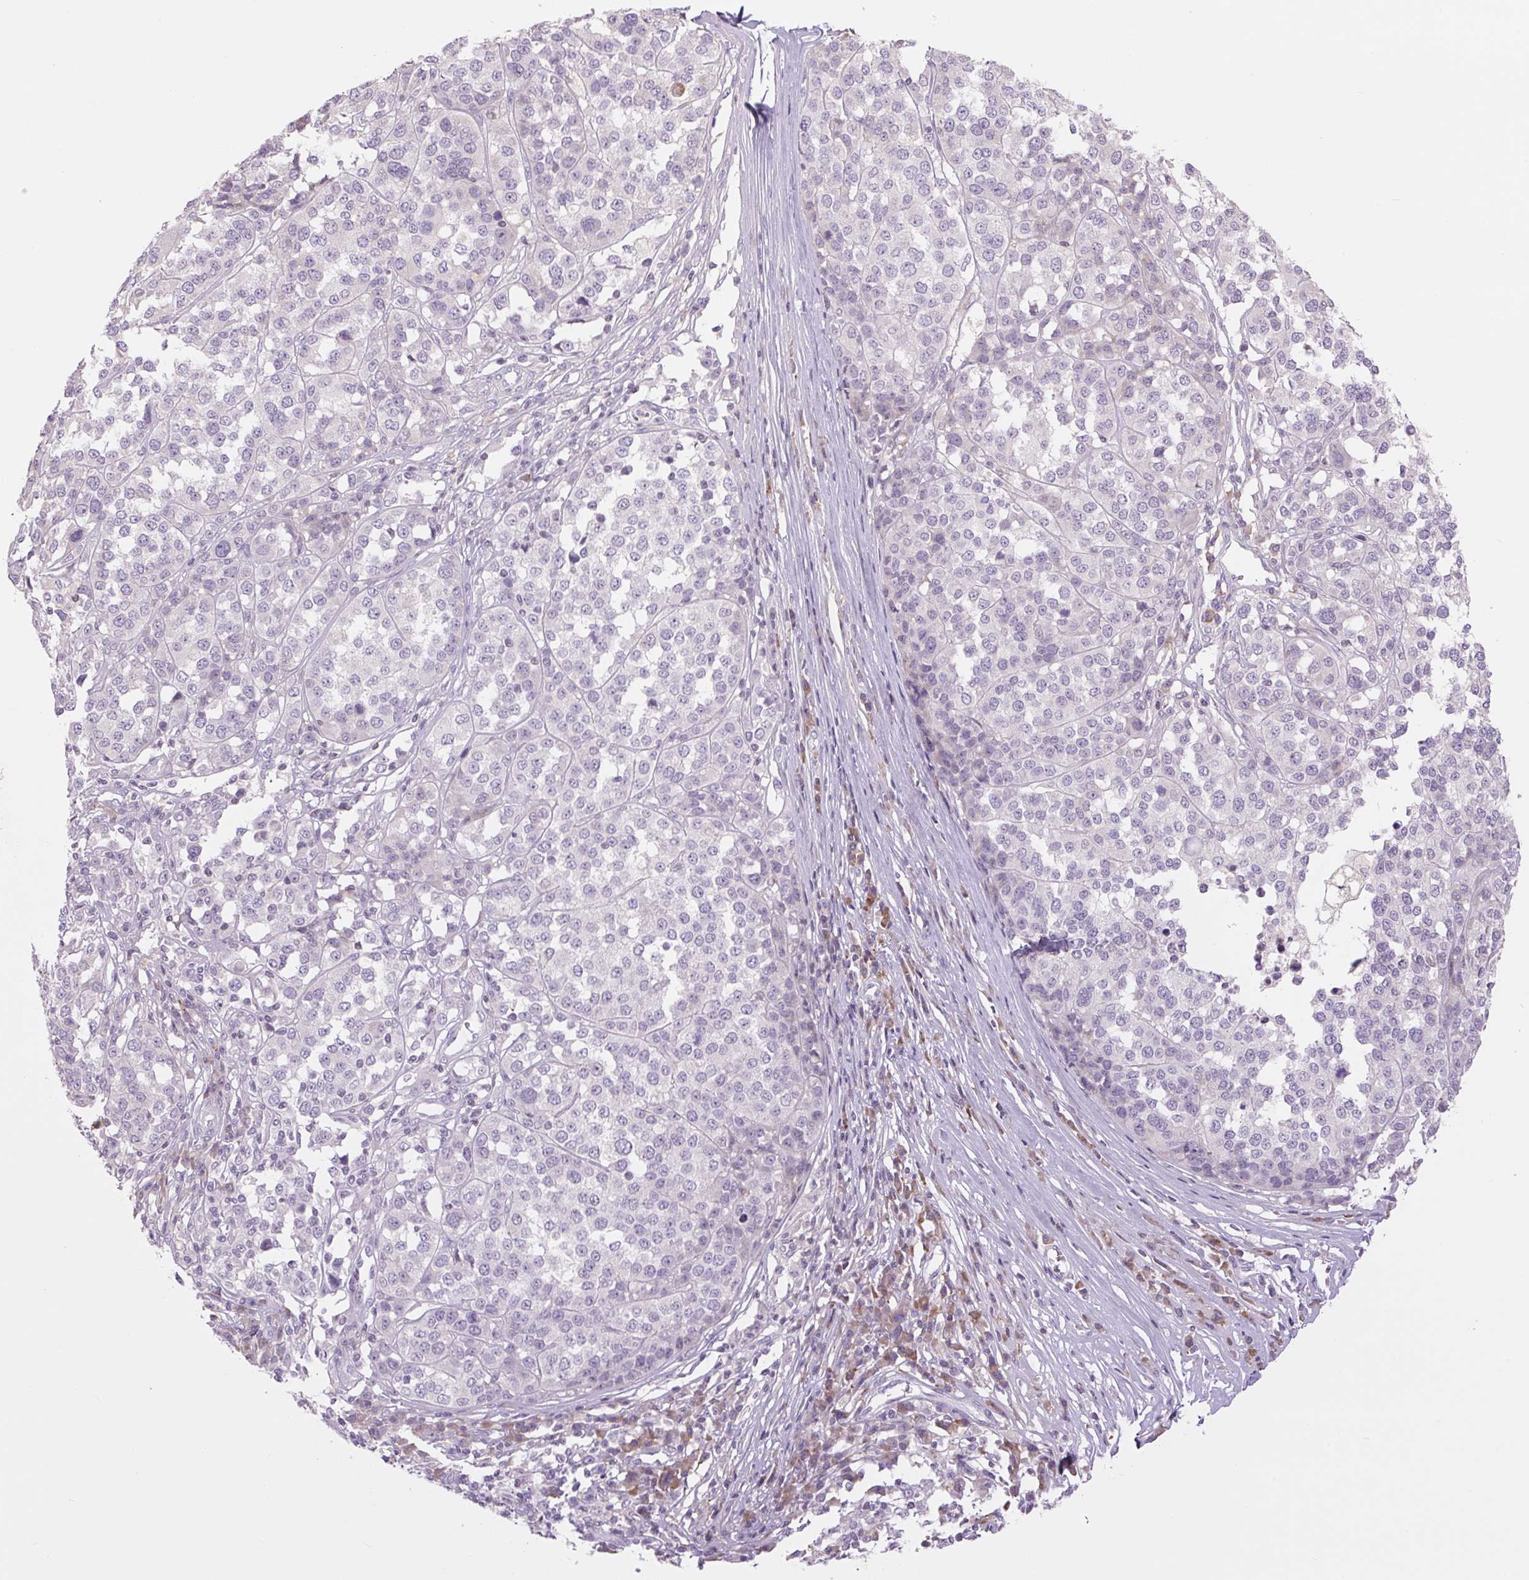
{"staining": {"intensity": "negative", "quantity": "none", "location": "none"}, "tissue": "melanoma", "cell_type": "Tumor cells", "image_type": "cancer", "snomed": [{"axis": "morphology", "description": "Malignant melanoma, Metastatic site"}, {"axis": "topography", "description": "Lymph node"}], "caption": "IHC photomicrograph of melanoma stained for a protein (brown), which demonstrates no staining in tumor cells.", "gene": "TMEM100", "patient": {"sex": "male", "age": 44}}